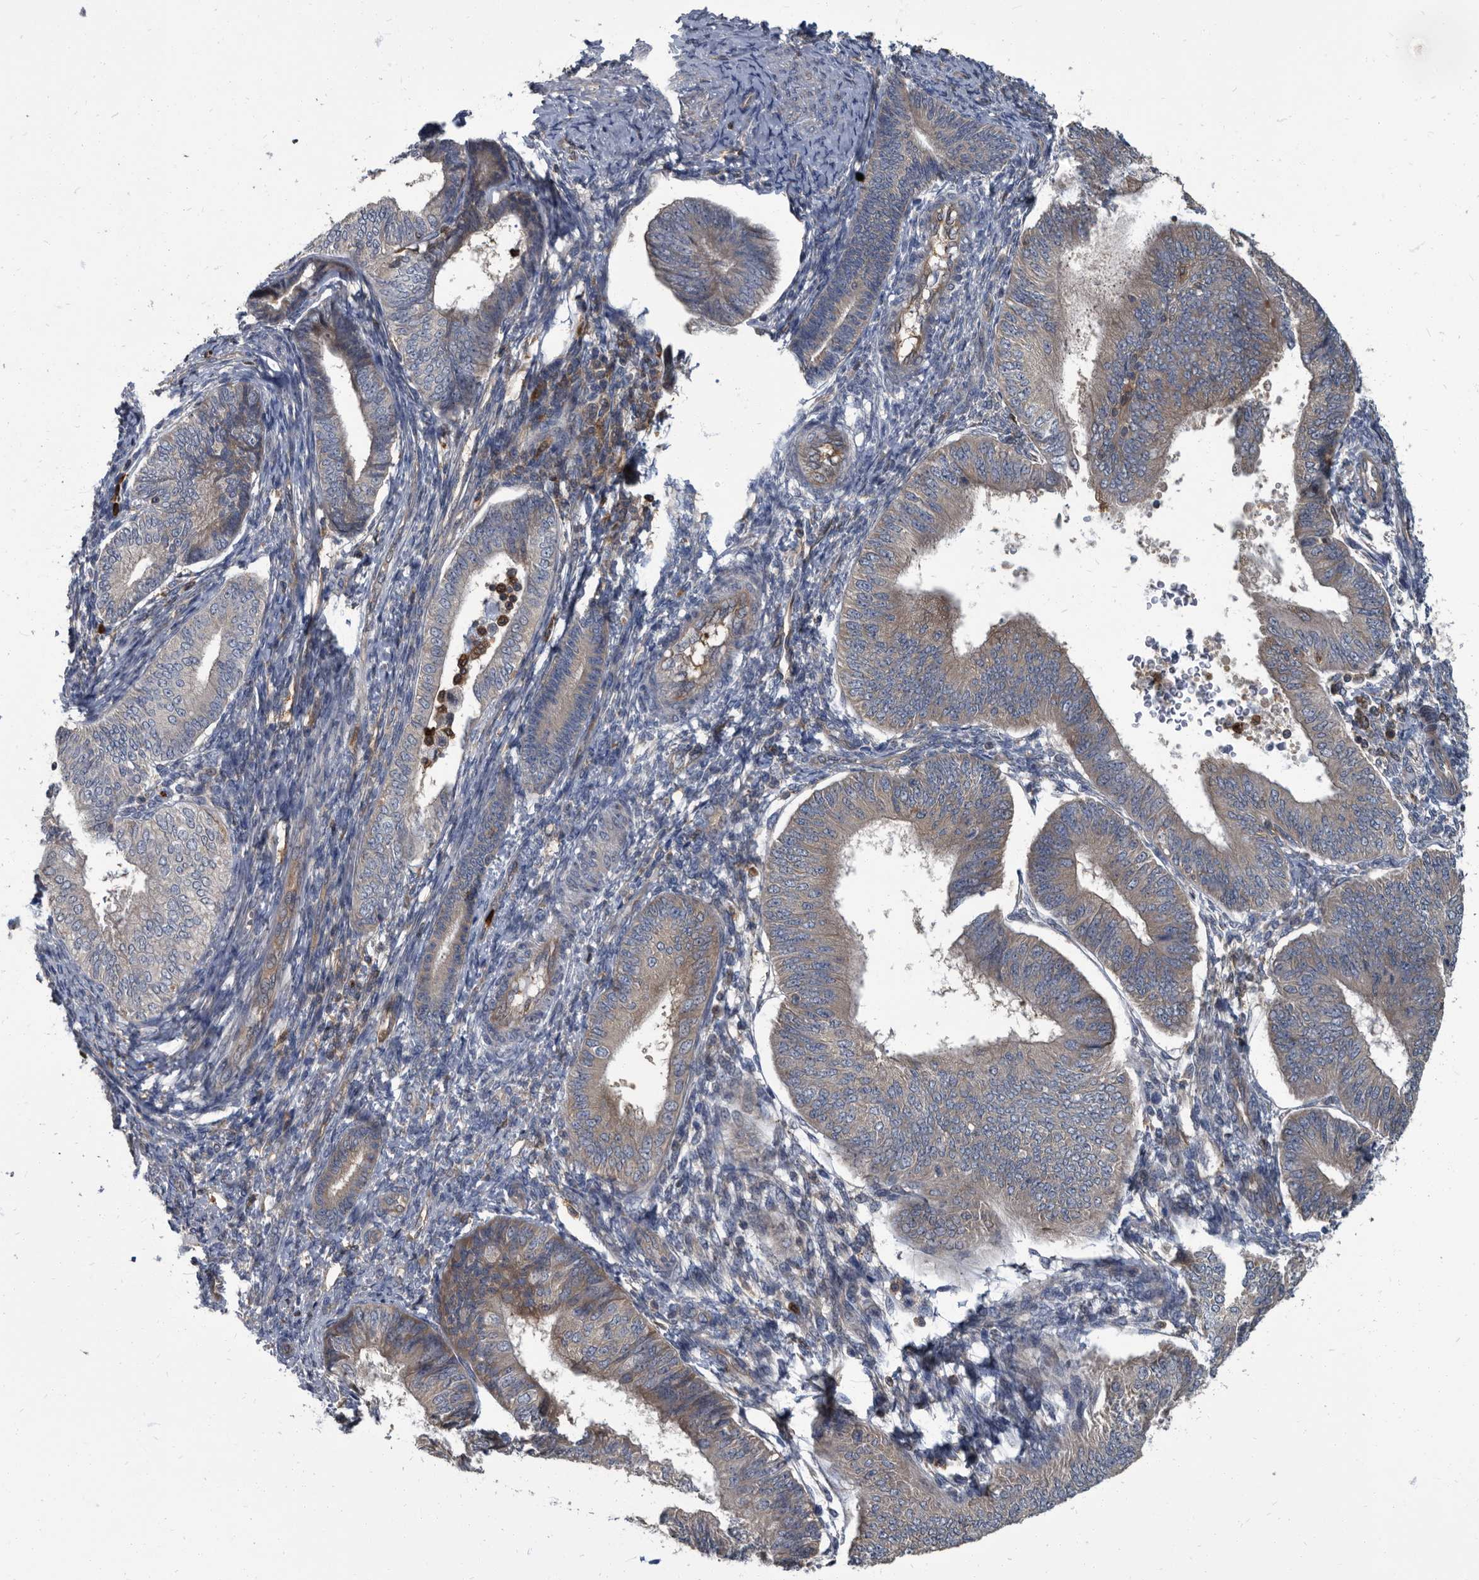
{"staining": {"intensity": "weak", "quantity": "25%-75%", "location": "cytoplasmic/membranous"}, "tissue": "endometrial cancer", "cell_type": "Tumor cells", "image_type": "cancer", "snomed": [{"axis": "morphology", "description": "Adenocarcinoma, NOS"}, {"axis": "topography", "description": "Endometrium"}], "caption": "Tumor cells reveal low levels of weak cytoplasmic/membranous positivity in about 25%-75% of cells in endometrial adenocarcinoma. (DAB IHC with brightfield microscopy, high magnification).", "gene": "CDV3", "patient": {"sex": "female", "age": 58}}